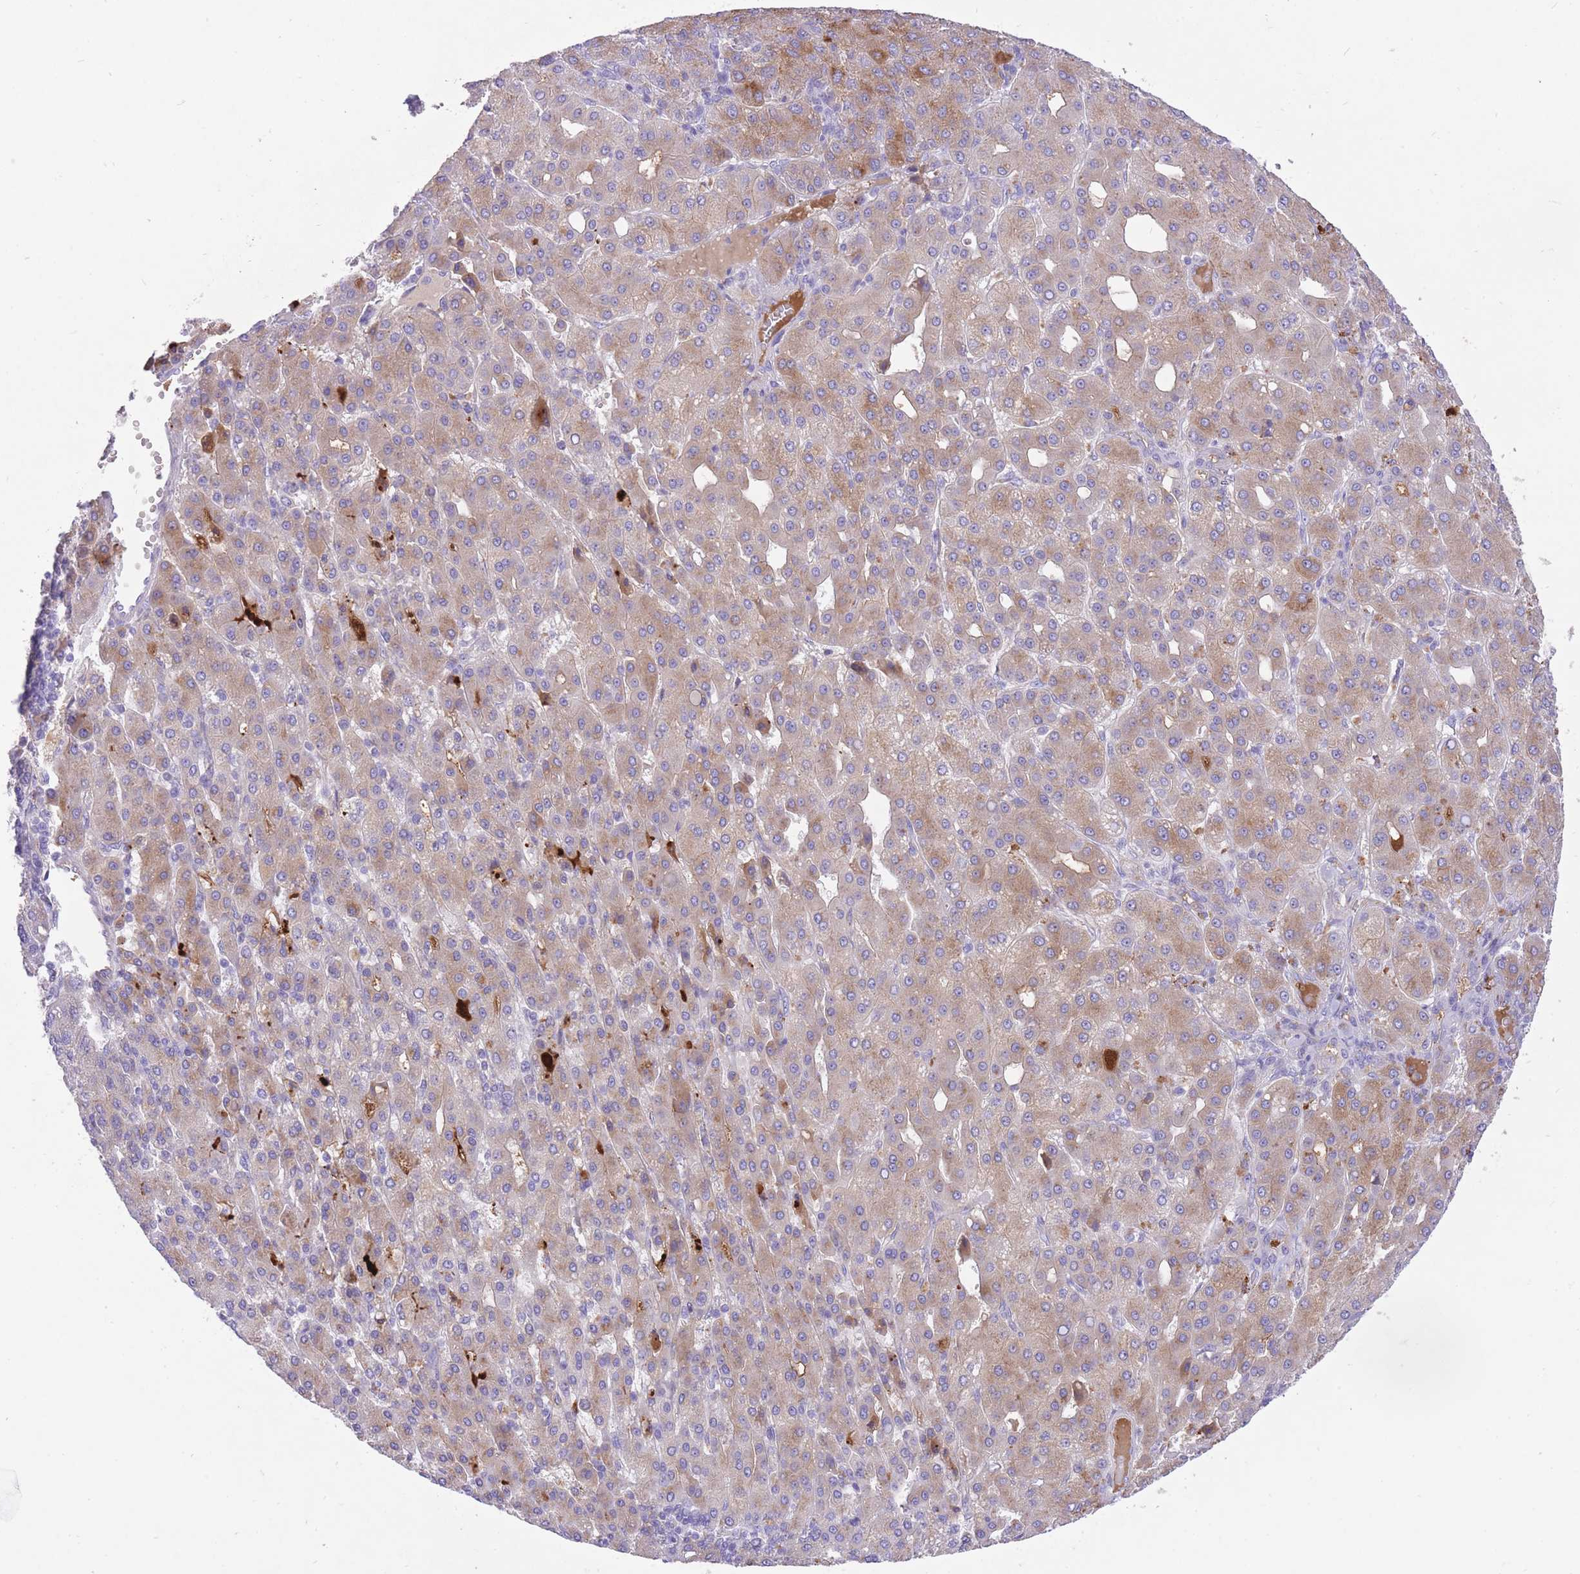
{"staining": {"intensity": "weak", "quantity": ">75%", "location": "cytoplasmic/membranous"}, "tissue": "liver cancer", "cell_type": "Tumor cells", "image_type": "cancer", "snomed": [{"axis": "morphology", "description": "Carcinoma, Hepatocellular, NOS"}, {"axis": "topography", "description": "Liver"}], "caption": "Brown immunohistochemical staining in human liver hepatocellular carcinoma displays weak cytoplasmic/membranous positivity in approximately >75% of tumor cells.", "gene": "HRG", "patient": {"sex": "male", "age": 65}}